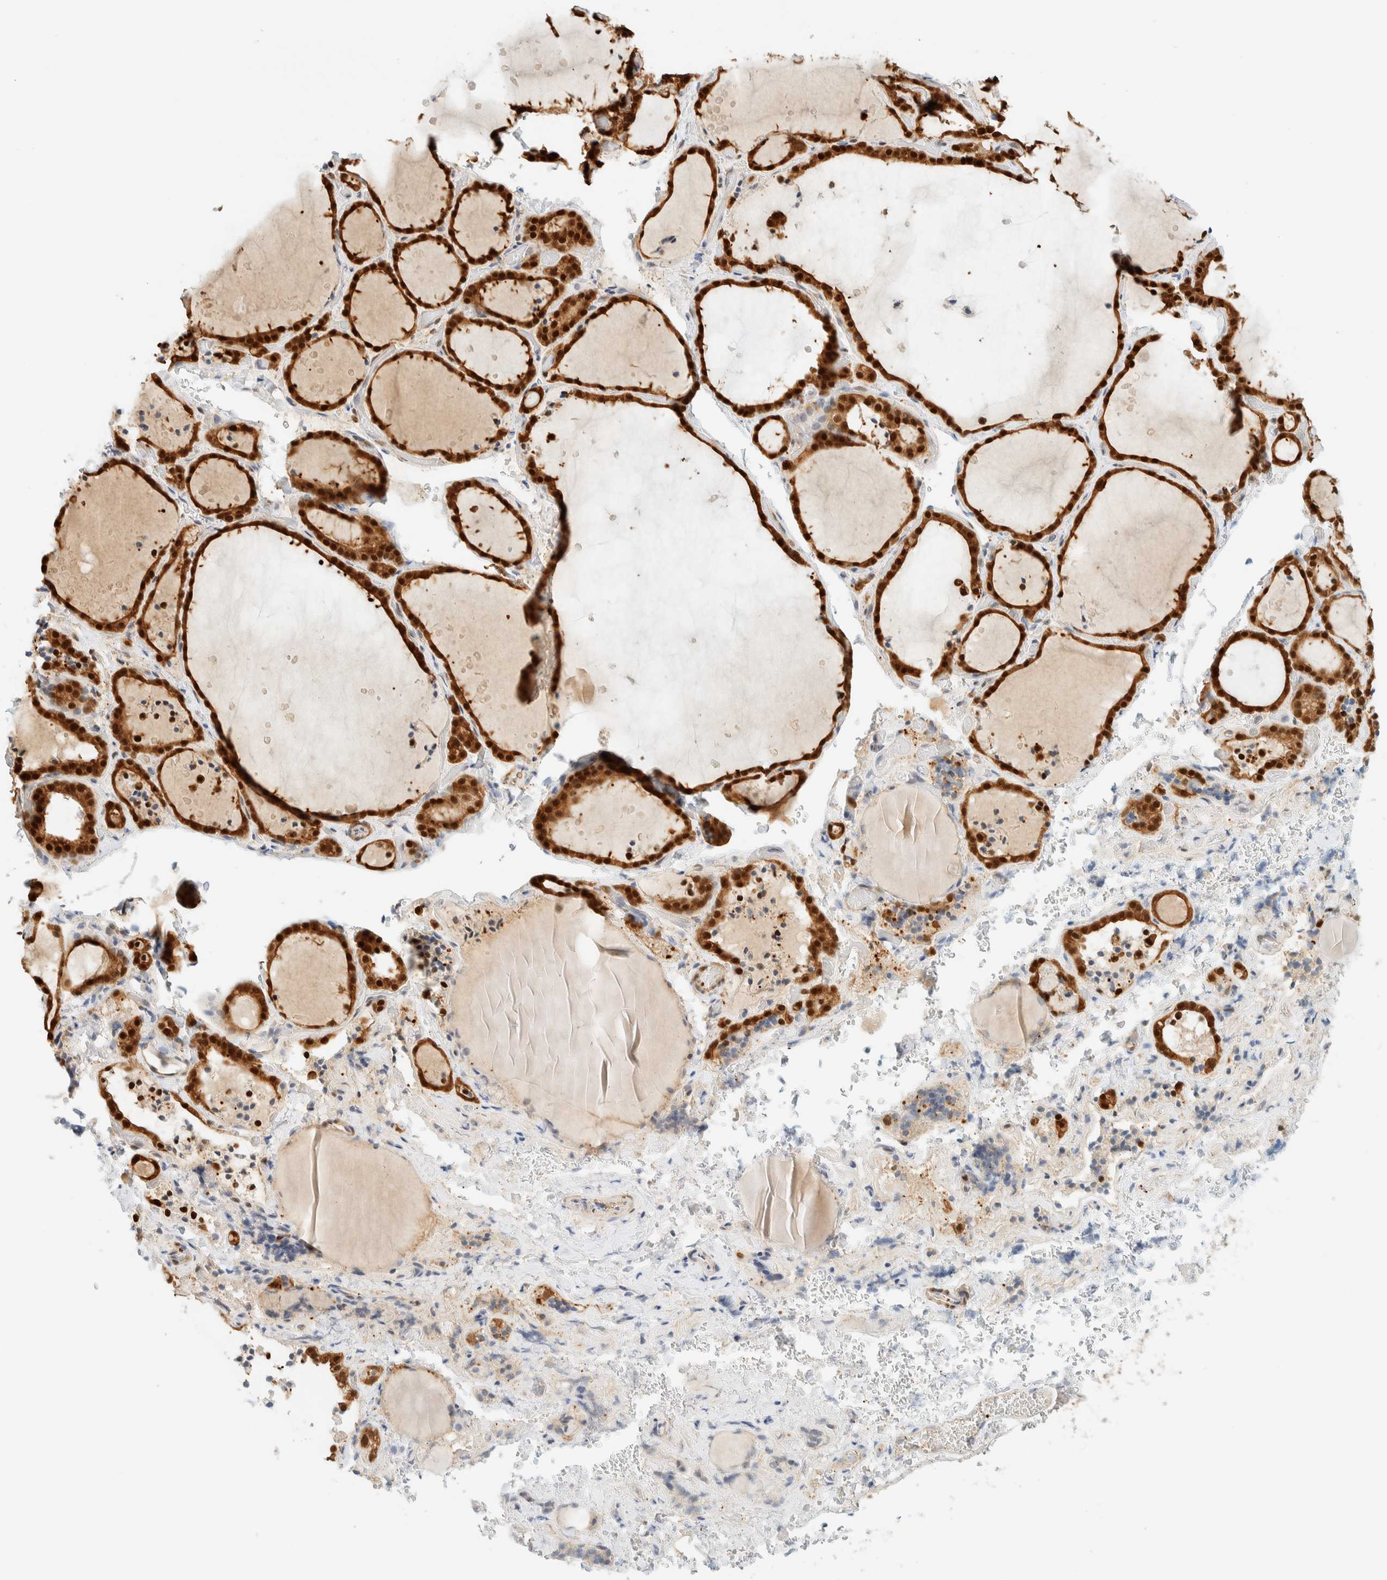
{"staining": {"intensity": "strong", "quantity": ">75%", "location": "cytoplasmic/membranous,nuclear"}, "tissue": "thyroid gland", "cell_type": "Glandular cells", "image_type": "normal", "snomed": [{"axis": "morphology", "description": "Normal tissue, NOS"}, {"axis": "topography", "description": "Thyroid gland"}], "caption": "Approximately >75% of glandular cells in benign thyroid gland display strong cytoplasmic/membranous,nuclear protein staining as visualized by brown immunohistochemical staining.", "gene": "ZBTB37", "patient": {"sex": "female", "age": 44}}